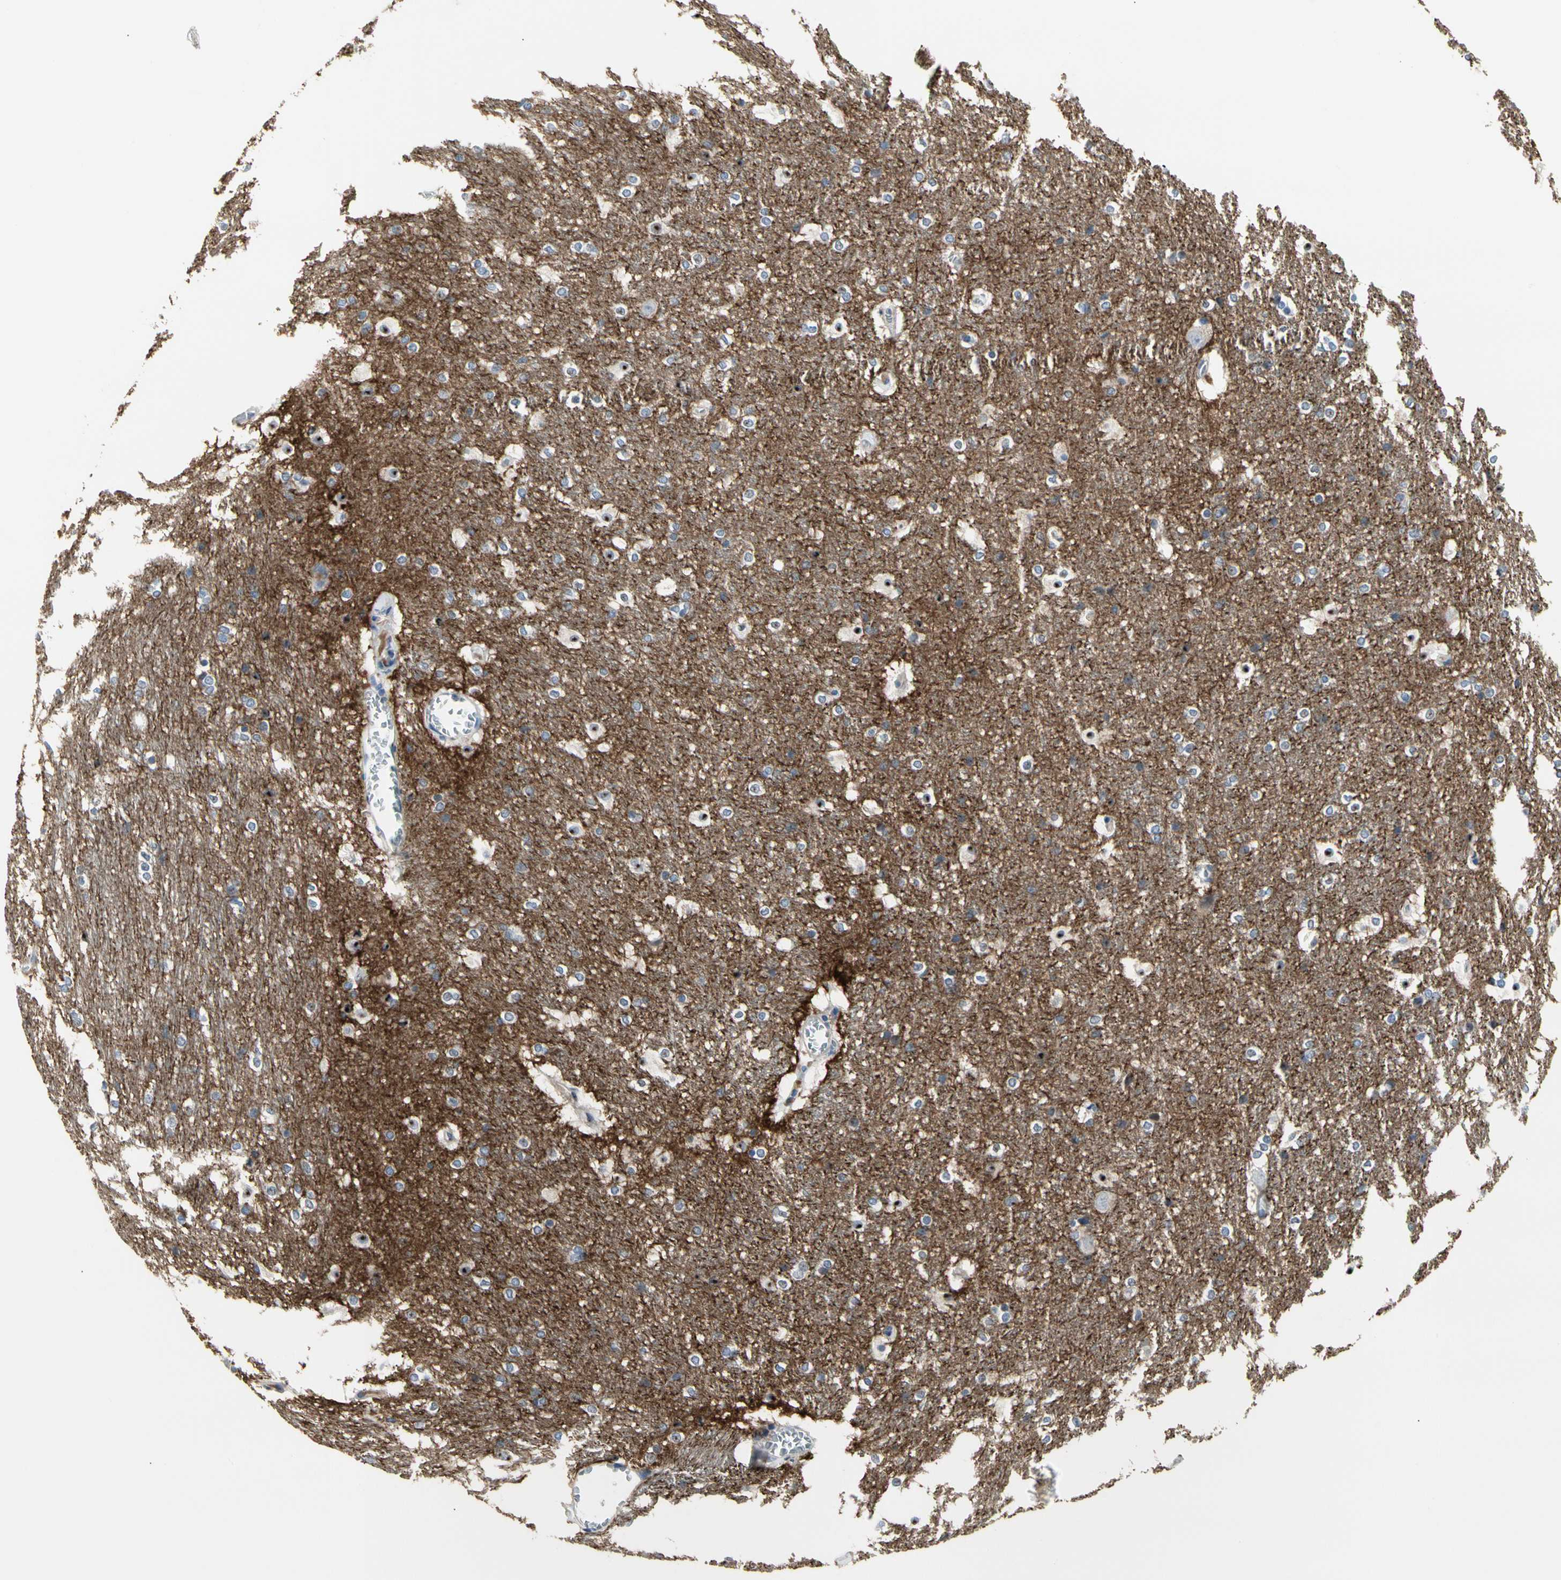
{"staining": {"intensity": "moderate", "quantity": "<25%", "location": "nuclear"}, "tissue": "hippocampus", "cell_type": "Glial cells", "image_type": "normal", "snomed": [{"axis": "morphology", "description": "Normal tissue, NOS"}, {"axis": "topography", "description": "Hippocampus"}], "caption": "A histopathology image showing moderate nuclear expression in approximately <25% of glial cells in benign hippocampus, as visualized by brown immunohistochemical staining.", "gene": "NFASC", "patient": {"sex": "female", "age": 19}}